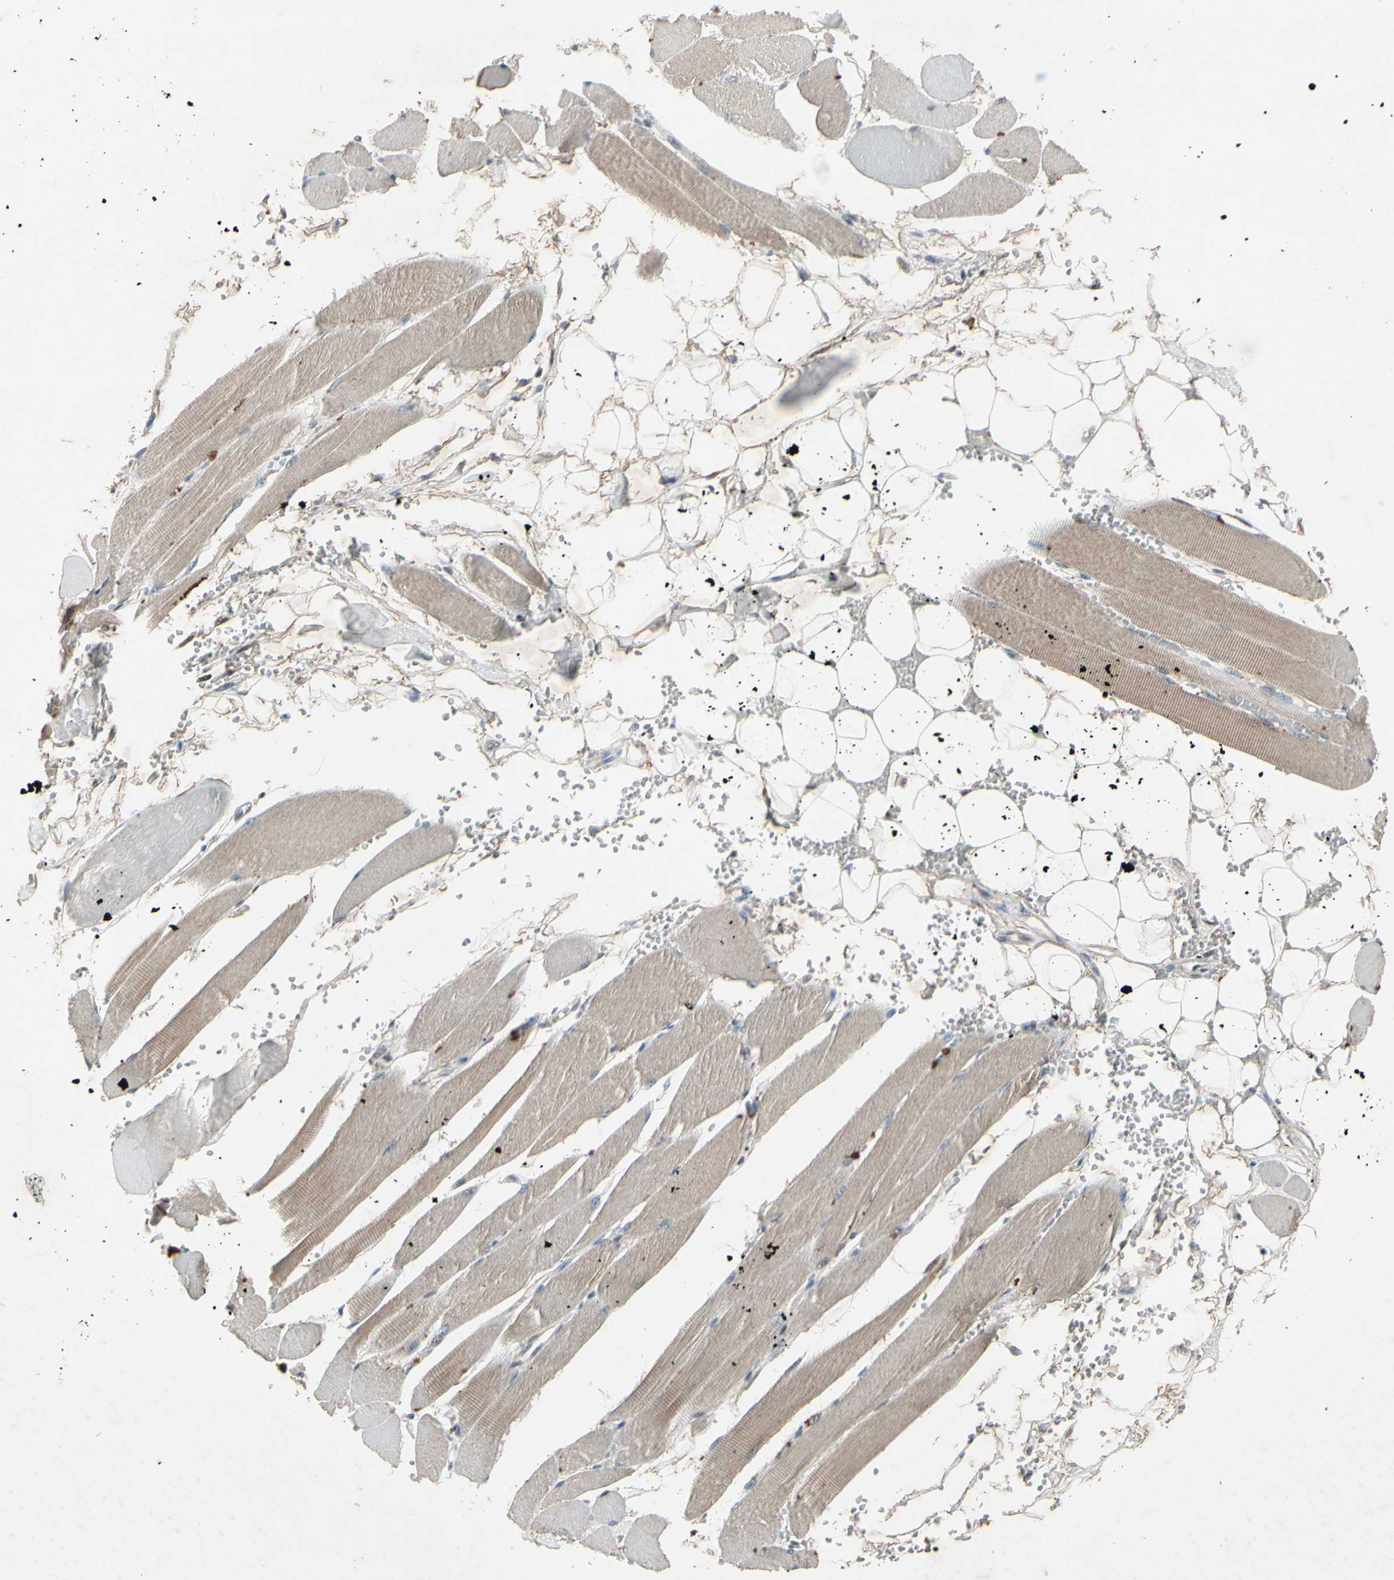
{"staining": {"intensity": "moderate", "quantity": "25%-75%", "location": "cytoplasmic/membranous"}, "tissue": "skeletal muscle", "cell_type": "Myocytes", "image_type": "normal", "snomed": [{"axis": "morphology", "description": "Normal tissue, NOS"}, {"axis": "topography", "description": "Skeletal muscle"}, {"axis": "topography", "description": "Oral tissue"}, {"axis": "topography", "description": "Peripheral nerve tissue"}], "caption": "Immunohistochemistry (IHC) histopathology image of normal skeletal muscle: skeletal muscle stained using IHC shows medium levels of moderate protein expression localized specifically in the cytoplasmic/membranous of myocytes, appearing as a cytoplasmic/membranous brown color.", "gene": "FHDC1", "patient": {"sex": "female", "age": 84}}